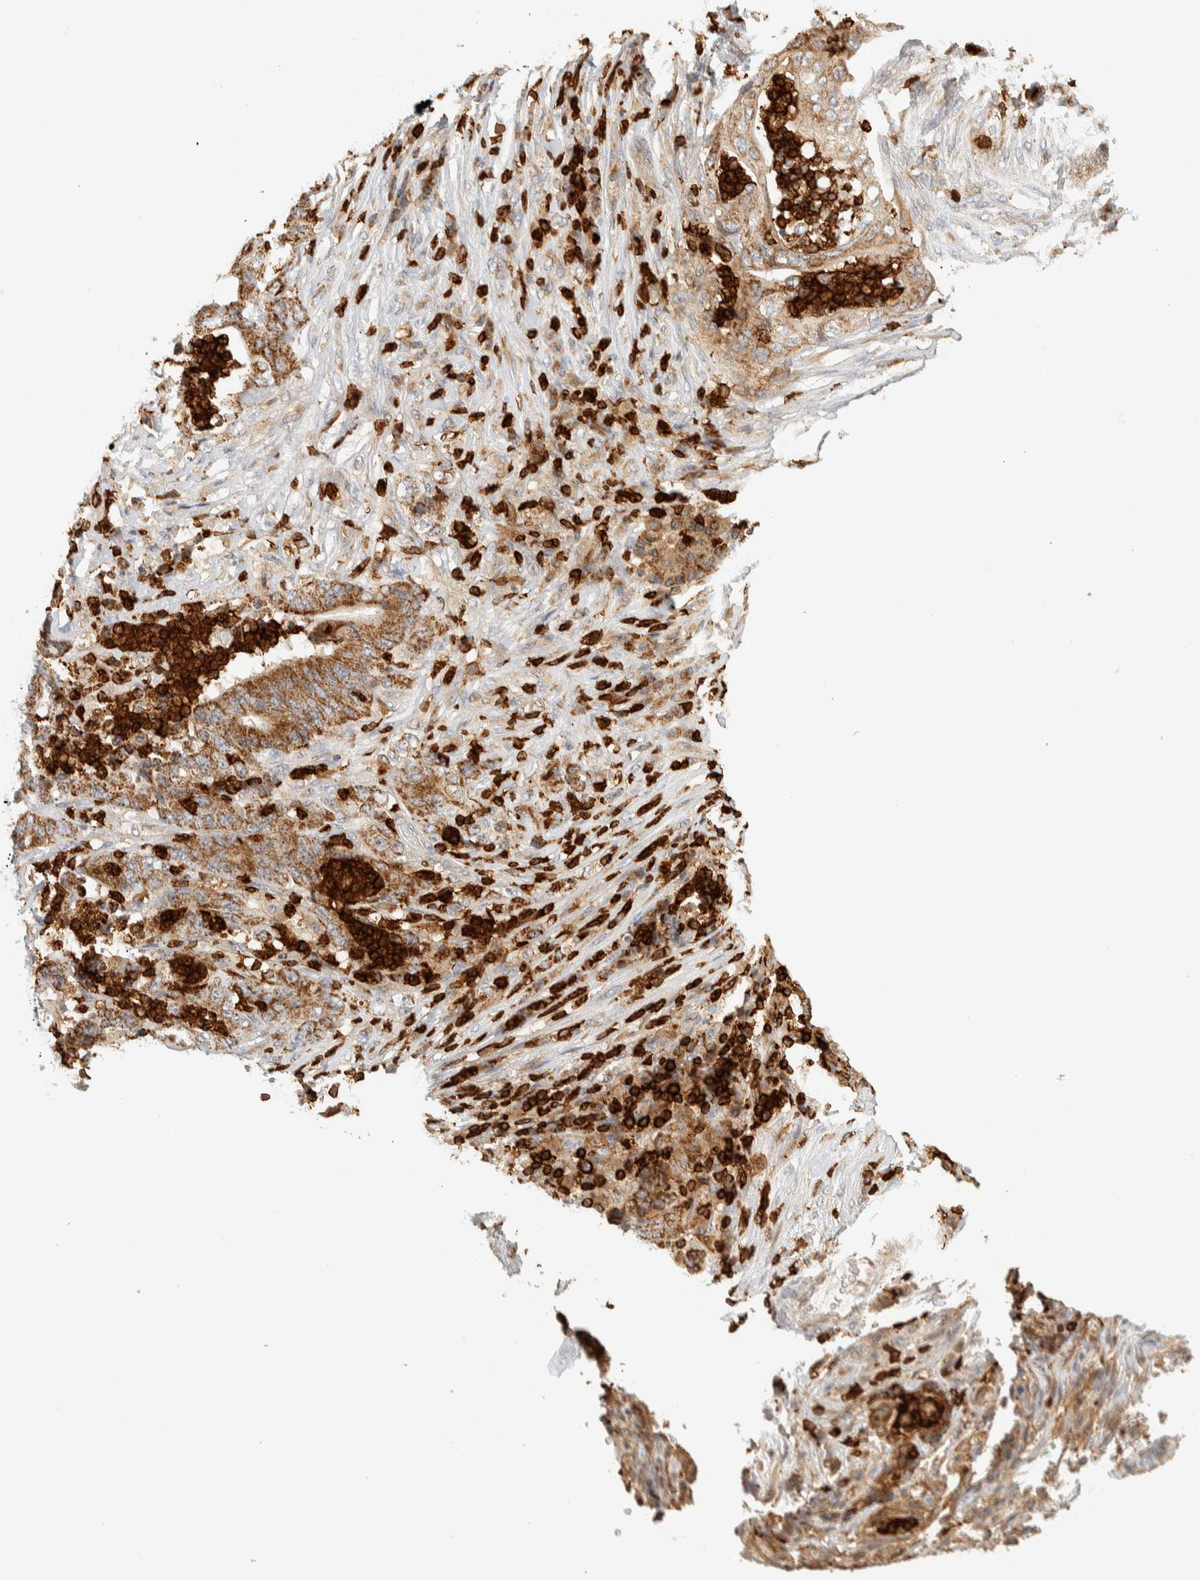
{"staining": {"intensity": "strong", "quantity": ">75%", "location": "cytoplasmic/membranous"}, "tissue": "stomach cancer", "cell_type": "Tumor cells", "image_type": "cancer", "snomed": [{"axis": "morphology", "description": "Adenocarcinoma, NOS"}, {"axis": "topography", "description": "Stomach"}], "caption": "A high amount of strong cytoplasmic/membranous staining is appreciated in approximately >75% of tumor cells in stomach cancer tissue.", "gene": "RUNDC1", "patient": {"sex": "female", "age": 73}}